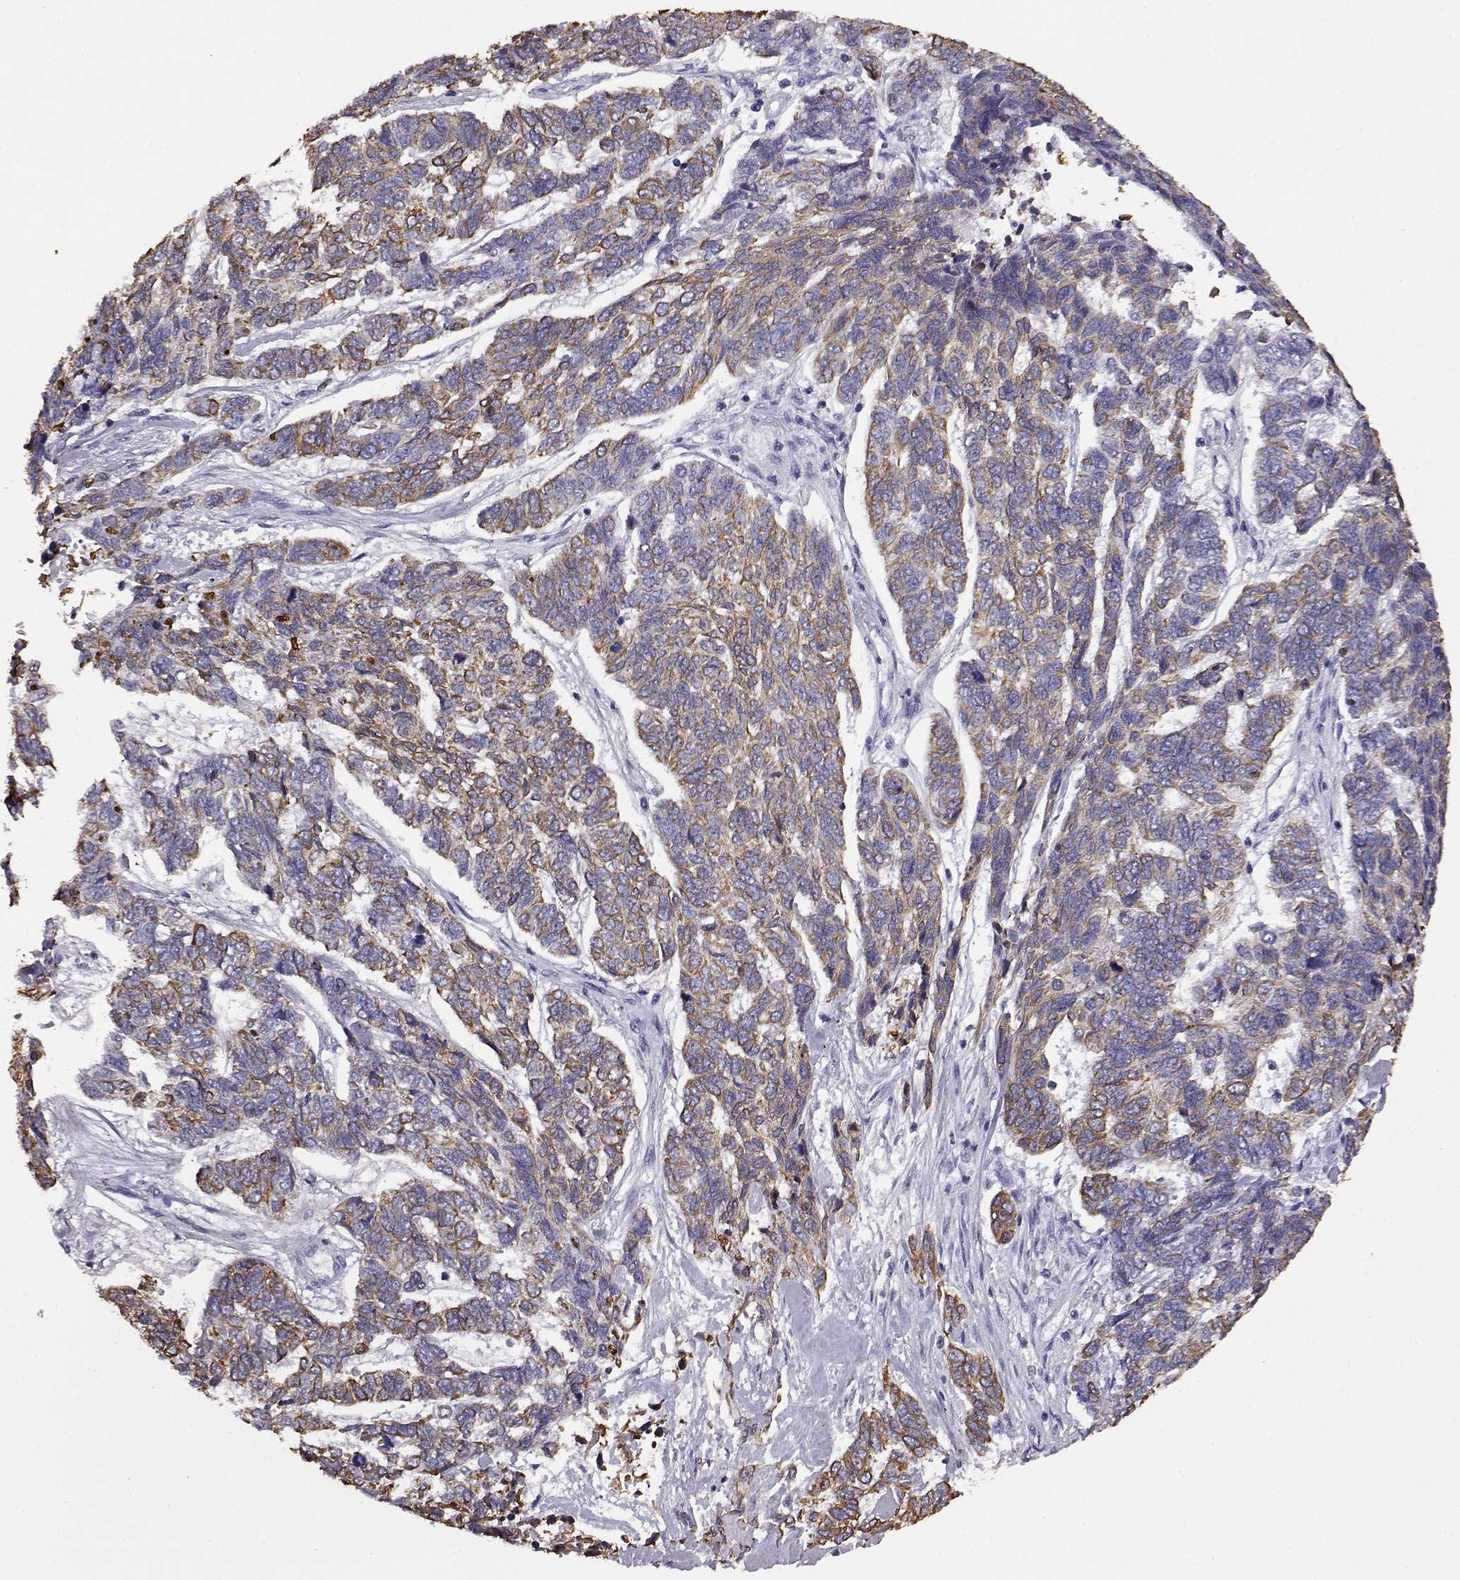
{"staining": {"intensity": "moderate", "quantity": "<25%", "location": "cytoplasmic/membranous"}, "tissue": "skin cancer", "cell_type": "Tumor cells", "image_type": "cancer", "snomed": [{"axis": "morphology", "description": "Basal cell carcinoma"}, {"axis": "topography", "description": "Skin"}], "caption": "Moderate cytoplasmic/membranous positivity for a protein is identified in about <25% of tumor cells of skin cancer using immunohistochemistry.", "gene": "AKR1B1", "patient": {"sex": "female", "age": 65}}